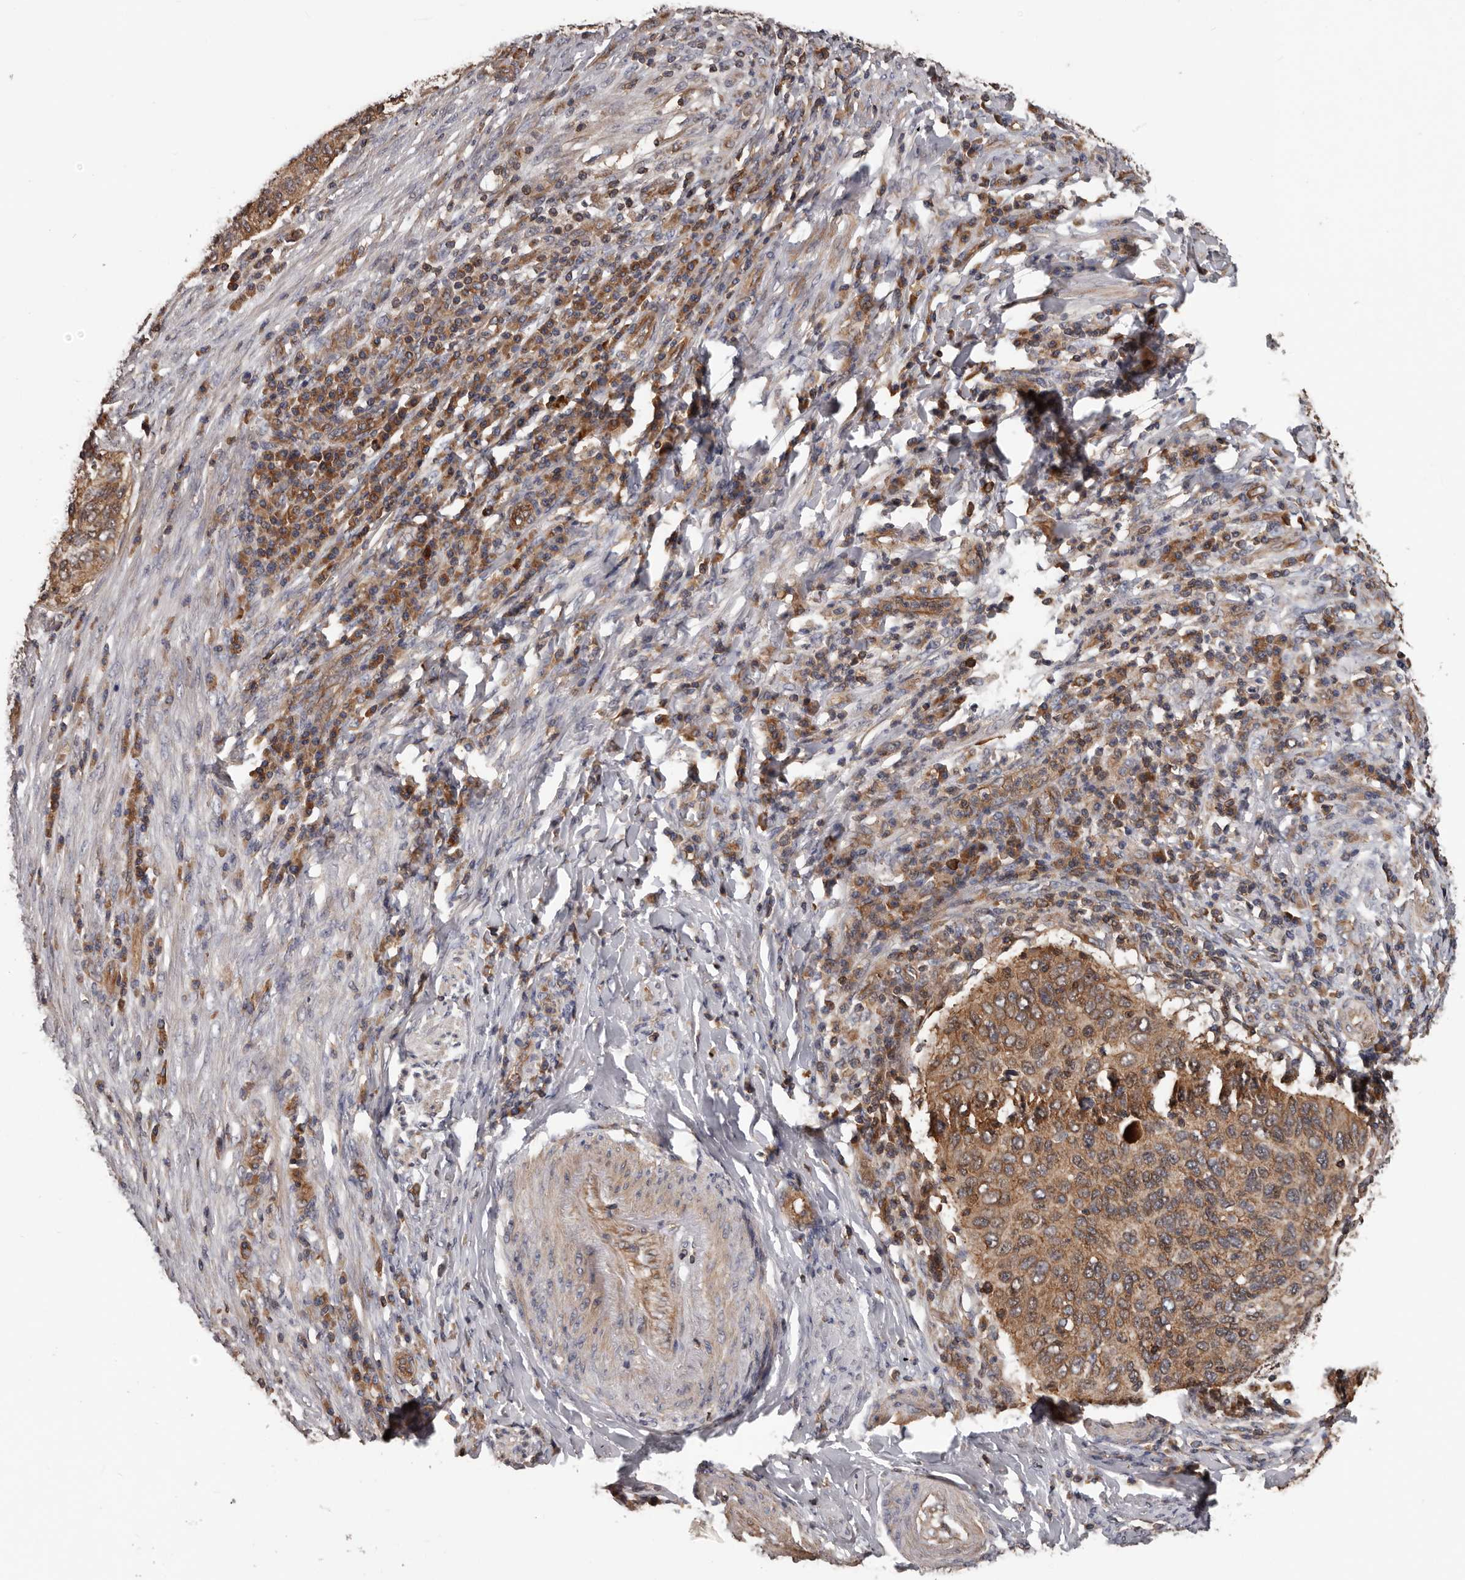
{"staining": {"intensity": "moderate", "quantity": ">75%", "location": "cytoplasmic/membranous"}, "tissue": "cervical cancer", "cell_type": "Tumor cells", "image_type": "cancer", "snomed": [{"axis": "morphology", "description": "Squamous cell carcinoma, NOS"}, {"axis": "topography", "description": "Cervix"}], "caption": "Immunohistochemical staining of cervical squamous cell carcinoma exhibits medium levels of moderate cytoplasmic/membranous positivity in about >75% of tumor cells.", "gene": "PNRC2", "patient": {"sex": "female", "age": 38}}